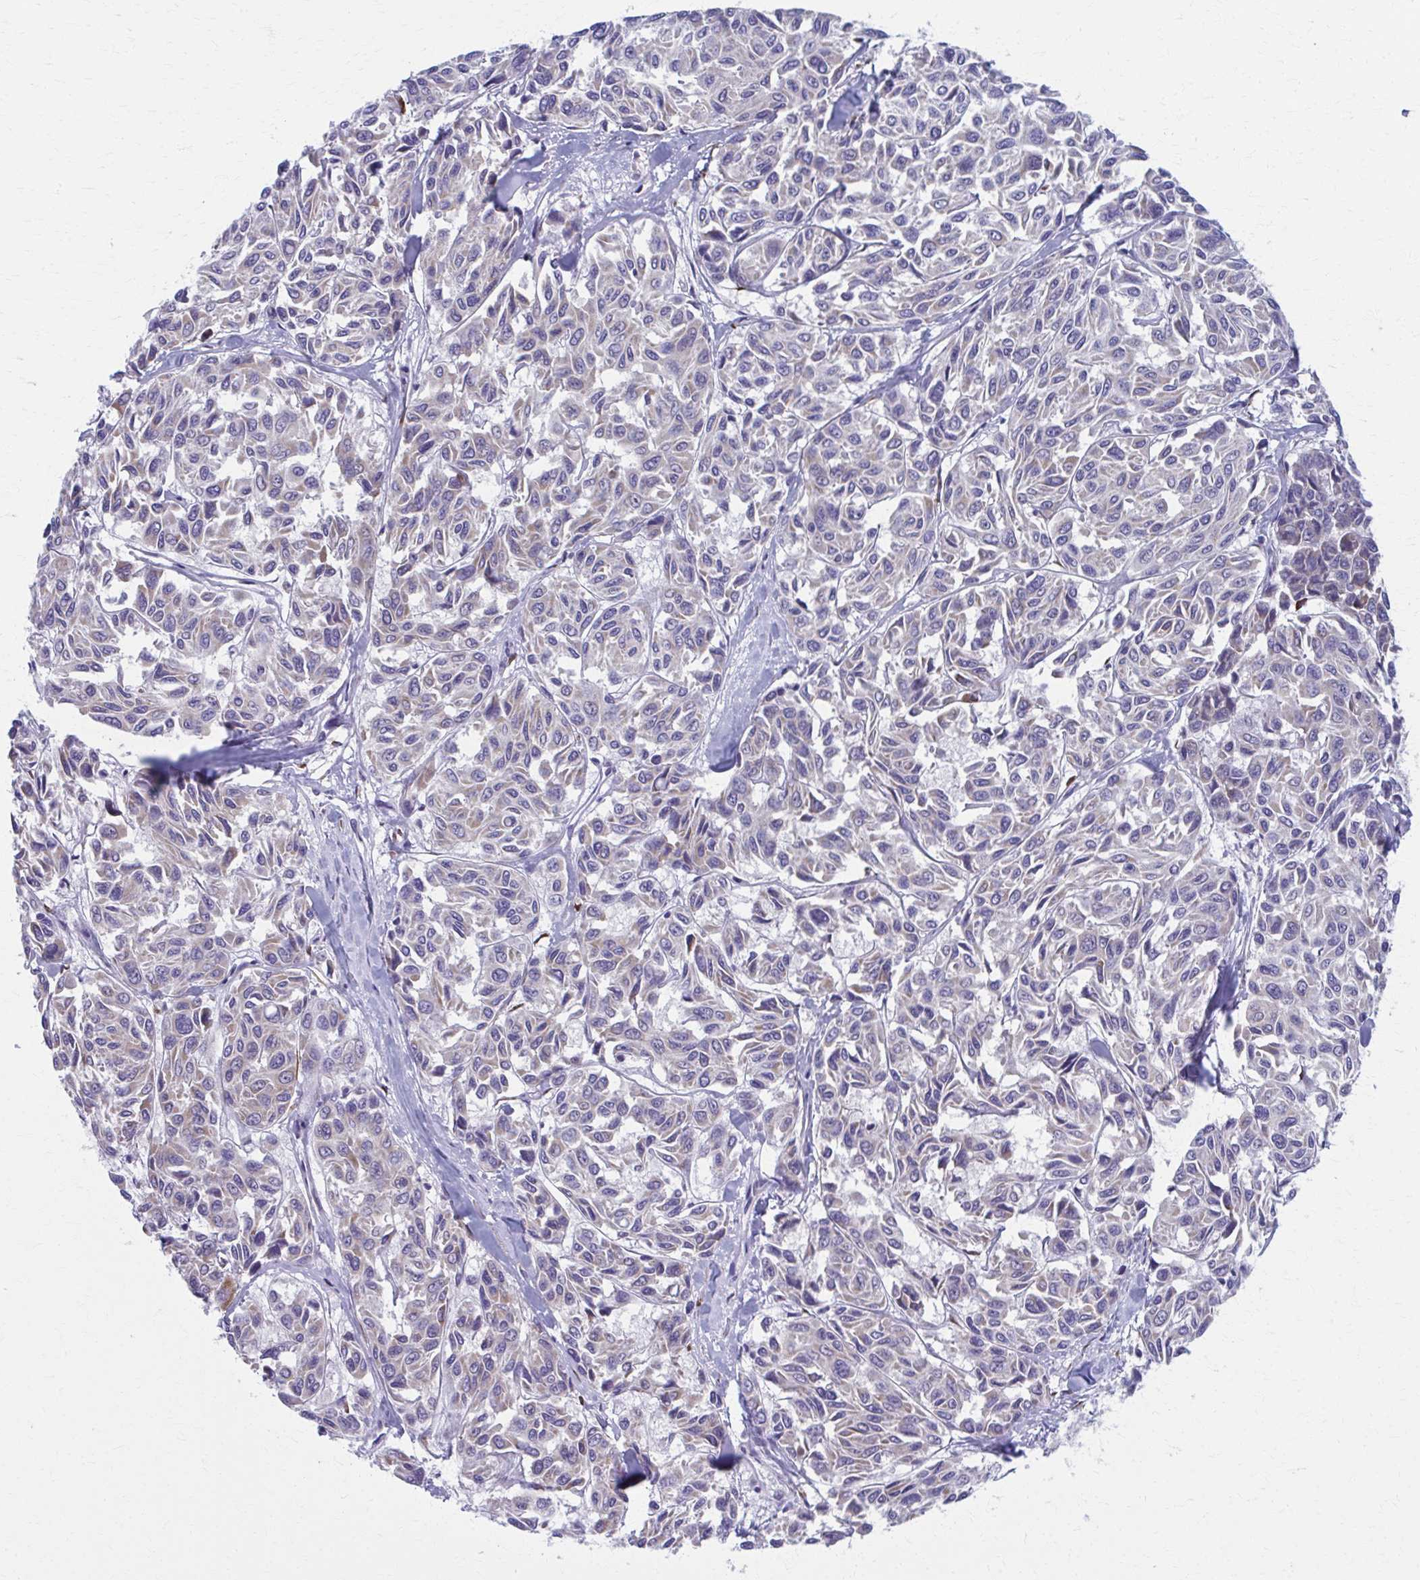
{"staining": {"intensity": "weak", "quantity": "25%-75%", "location": "cytoplasmic/membranous"}, "tissue": "melanoma", "cell_type": "Tumor cells", "image_type": "cancer", "snomed": [{"axis": "morphology", "description": "Malignant melanoma, NOS"}, {"axis": "topography", "description": "Skin"}], "caption": "About 25%-75% of tumor cells in melanoma show weak cytoplasmic/membranous protein positivity as visualized by brown immunohistochemical staining.", "gene": "SPATS2L", "patient": {"sex": "female", "age": 66}}